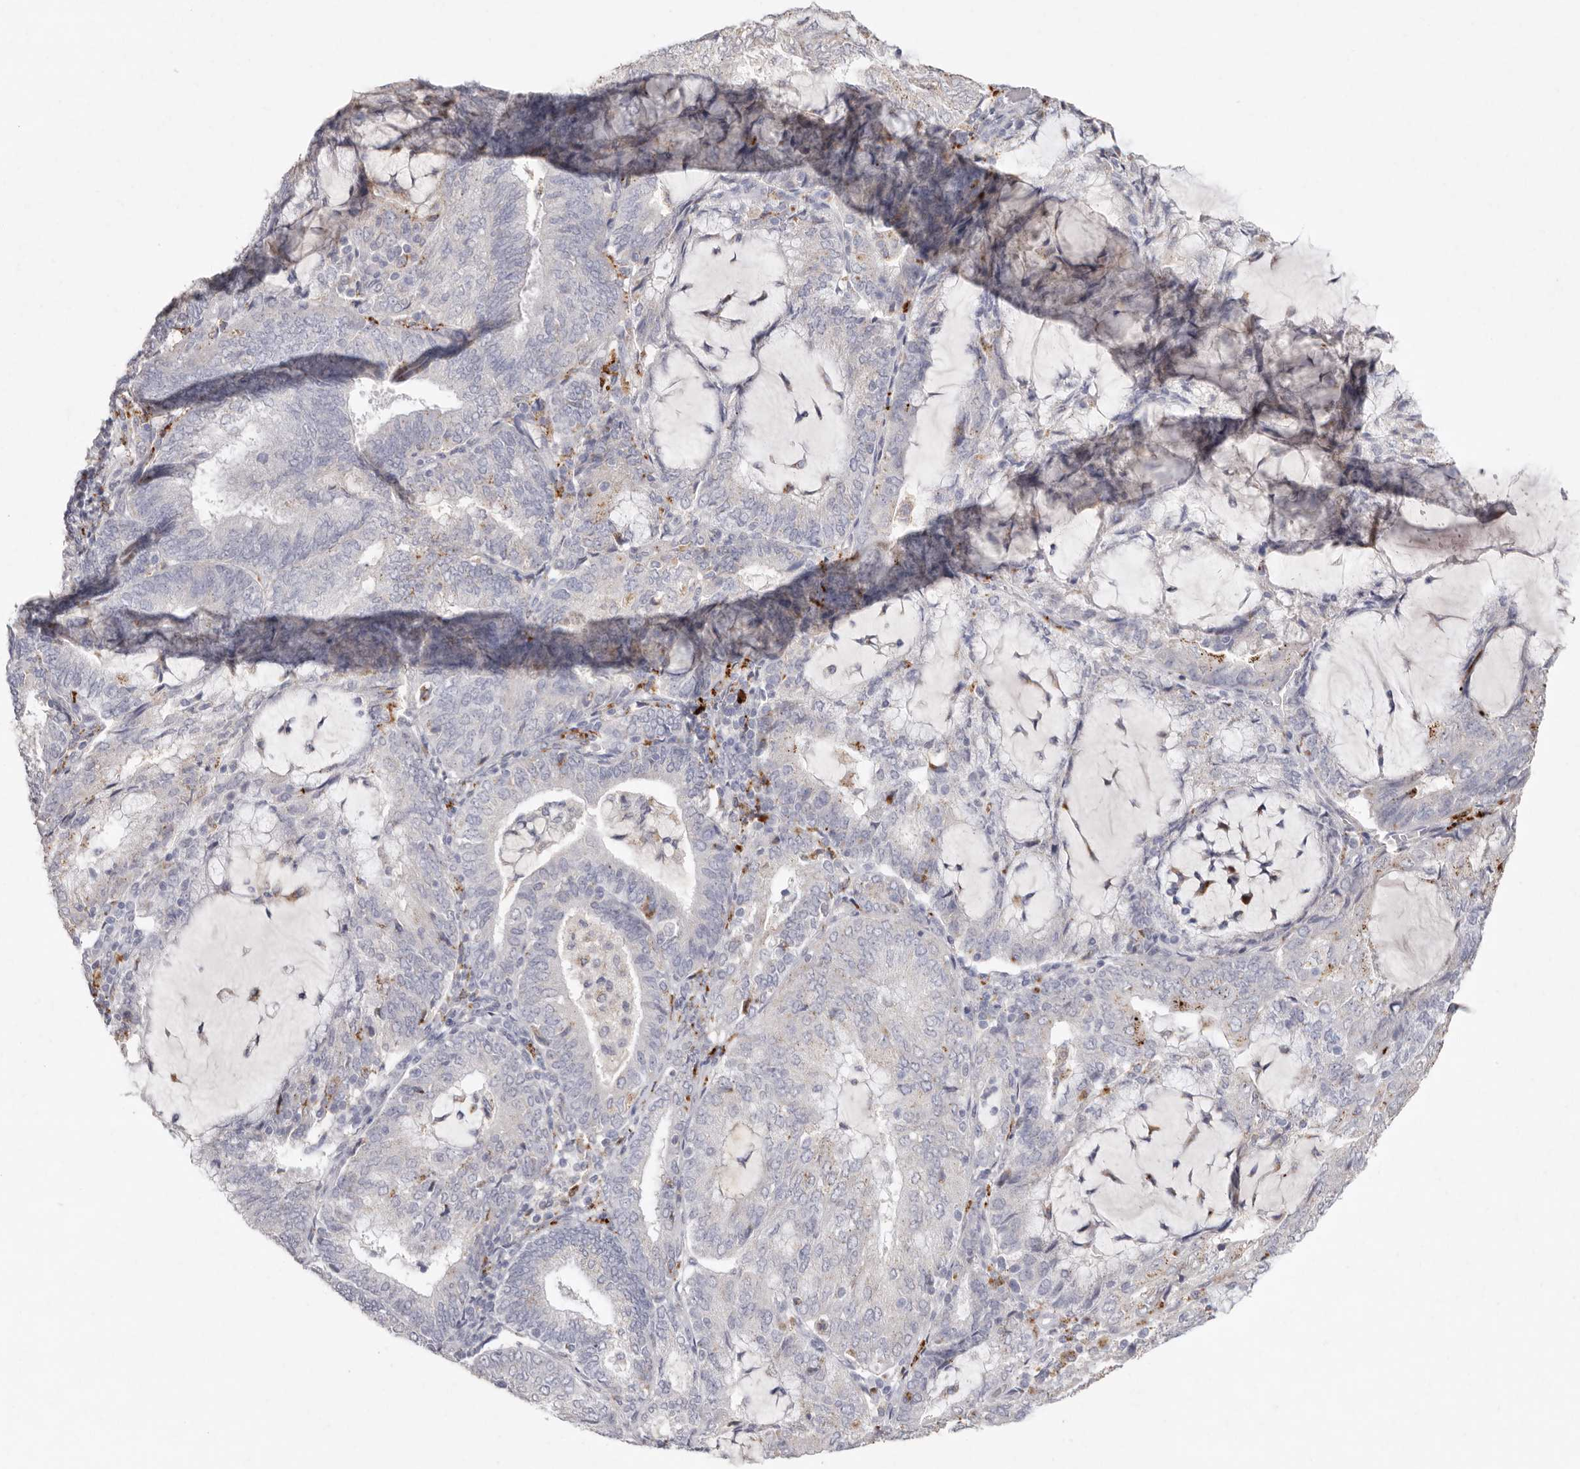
{"staining": {"intensity": "negative", "quantity": "none", "location": "none"}, "tissue": "endometrial cancer", "cell_type": "Tumor cells", "image_type": "cancer", "snomed": [{"axis": "morphology", "description": "Adenocarcinoma, NOS"}, {"axis": "topography", "description": "Endometrium"}], "caption": "This is an immunohistochemistry (IHC) image of human endometrial adenocarcinoma. There is no staining in tumor cells.", "gene": "FAM185A", "patient": {"sex": "female", "age": 81}}